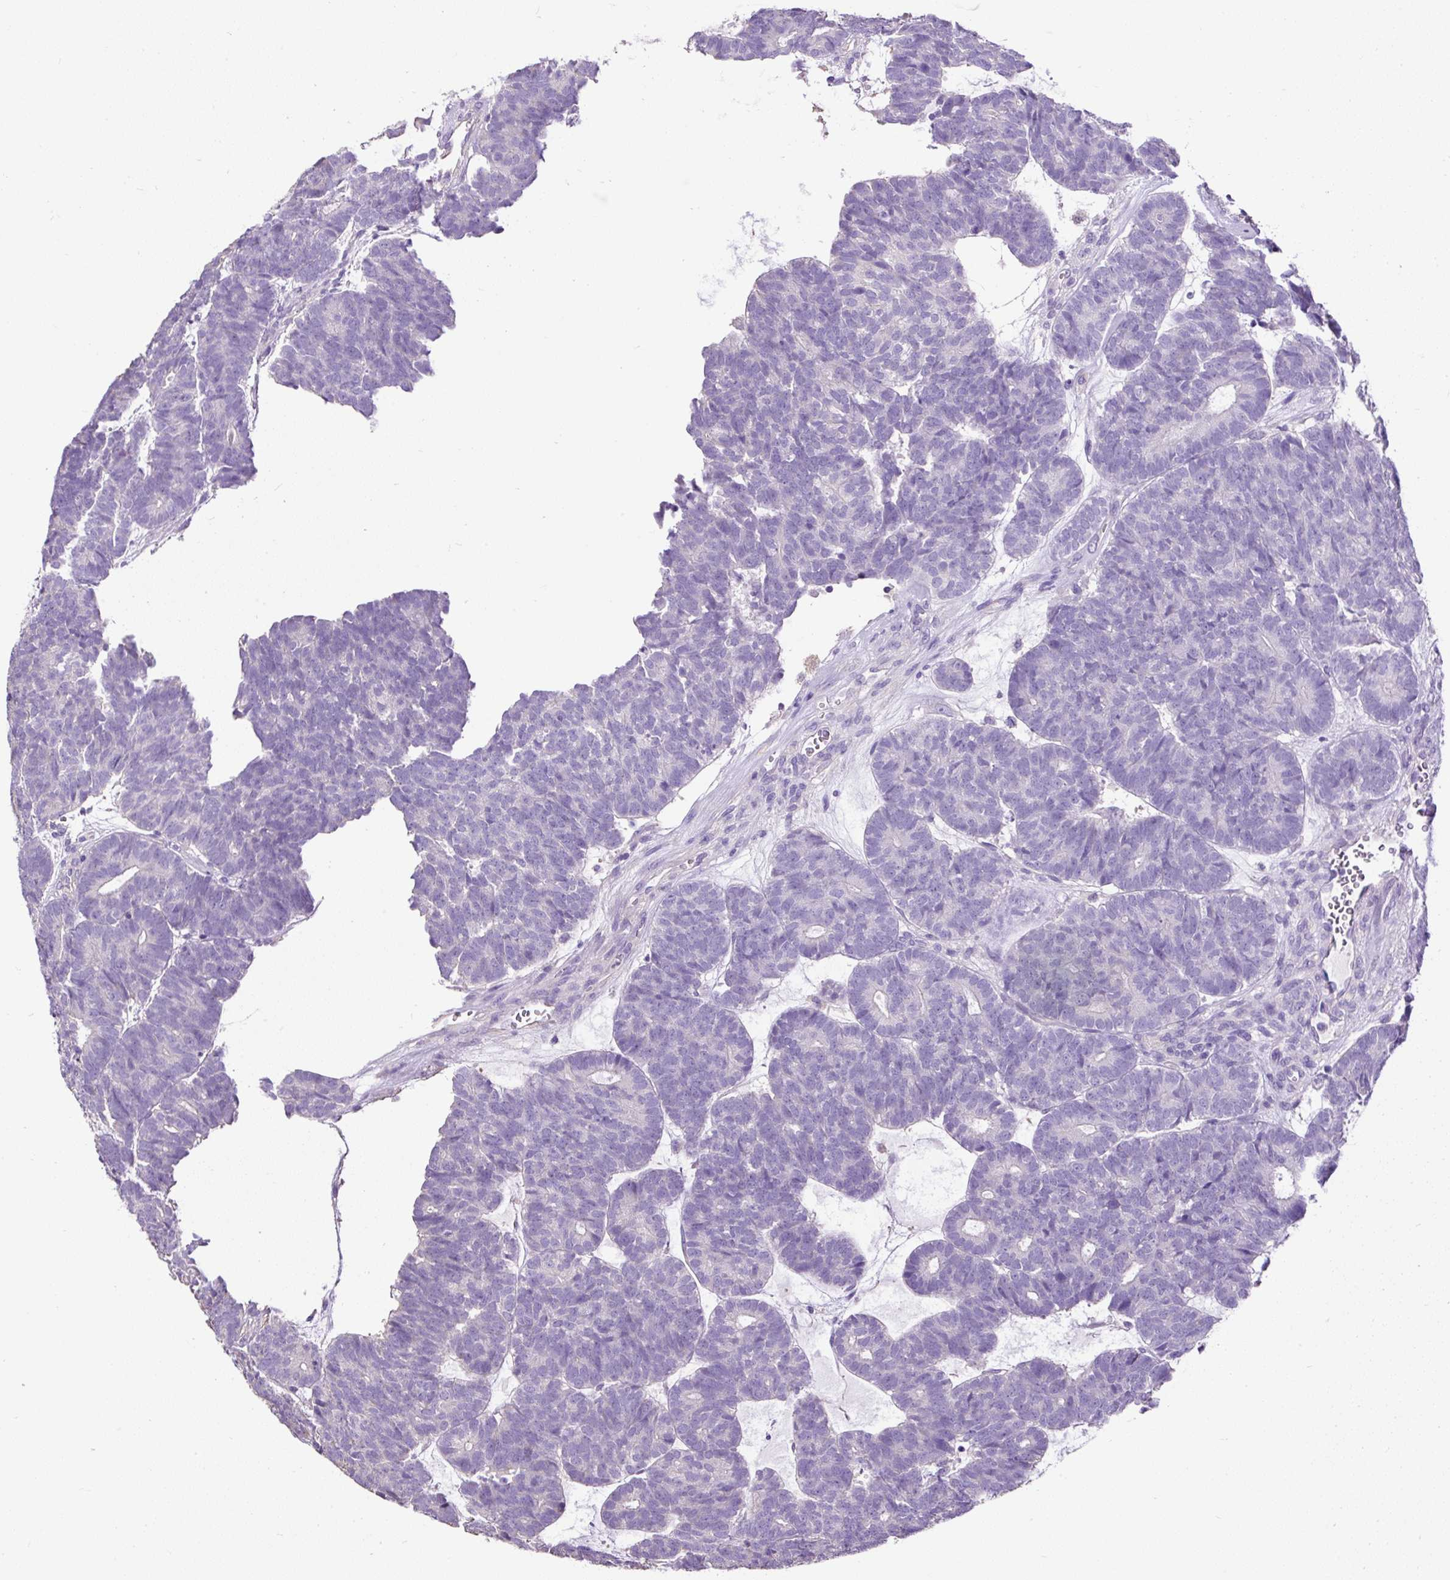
{"staining": {"intensity": "negative", "quantity": "none", "location": "none"}, "tissue": "head and neck cancer", "cell_type": "Tumor cells", "image_type": "cancer", "snomed": [{"axis": "morphology", "description": "Adenocarcinoma, NOS"}, {"axis": "topography", "description": "Head-Neck"}], "caption": "This image is of head and neck cancer stained with immunohistochemistry (IHC) to label a protein in brown with the nuclei are counter-stained blue. There is no expression in tumor cells. (DAB (3,3'-diaminobenzidine) immunohistochemistry (IHC) visualized using brightfield microscopy, high magnification).", "gene": "PDIA2", "patient": {"sex": "female", "age": 81}}